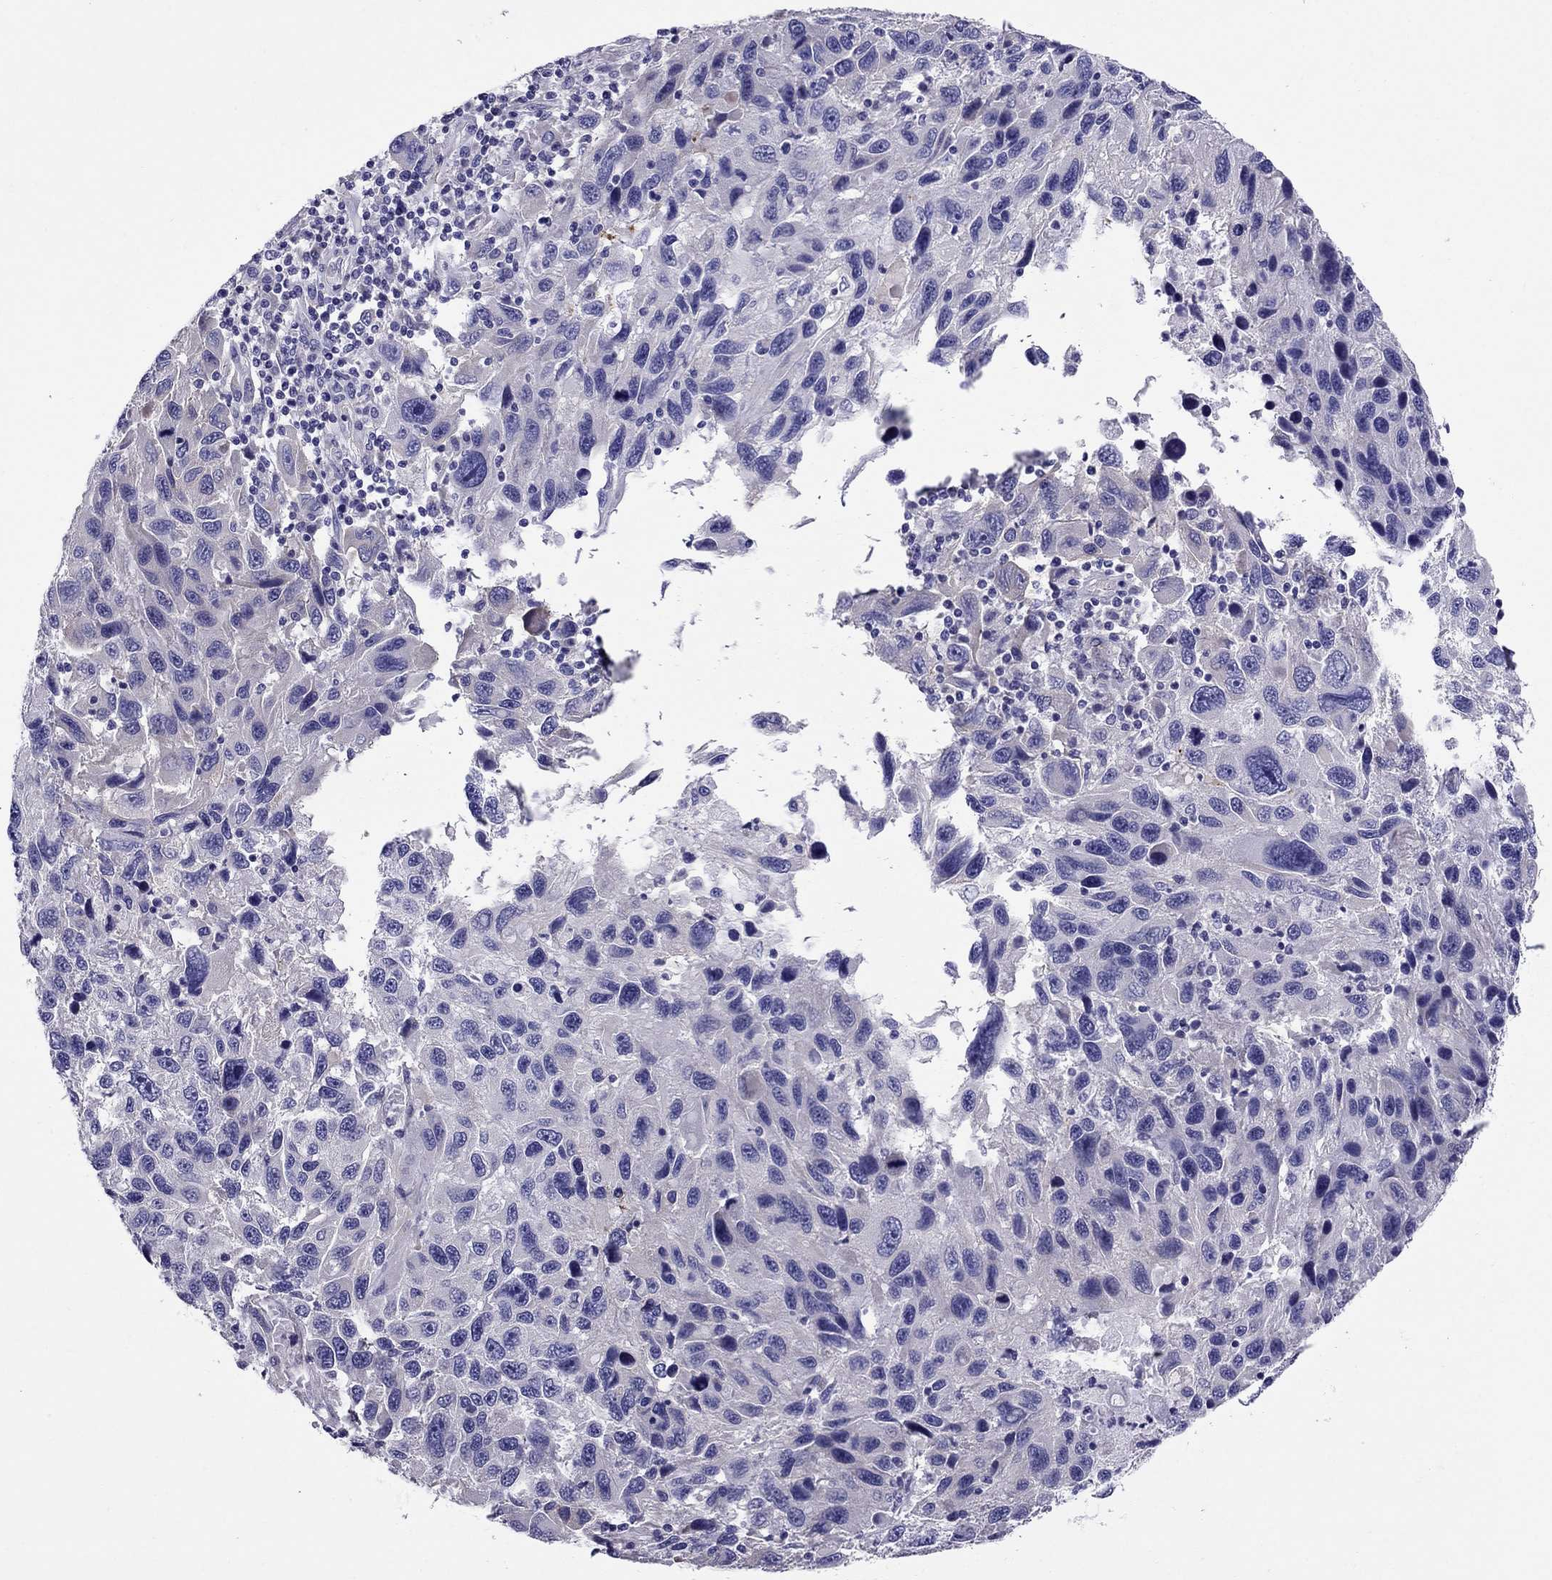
{"staining": {"intensity": "negative", "quantity": "none", "location": "none"}, "tissue": "melanoma", "cell_type": "Tumor cells", "image_type": "cancer", "snomed": [{"axis": "morphology", "description": "Malignant melanoma, NOS"}, {"axis": "topography", "description": "Skin"}], "caption": "Malignant melanoma stained for a protein using immunohistochemistry (IHC) displays no positivity tumor cells.", "gene": "GPR50", "patient": {"sex": "male", "age": 53}}